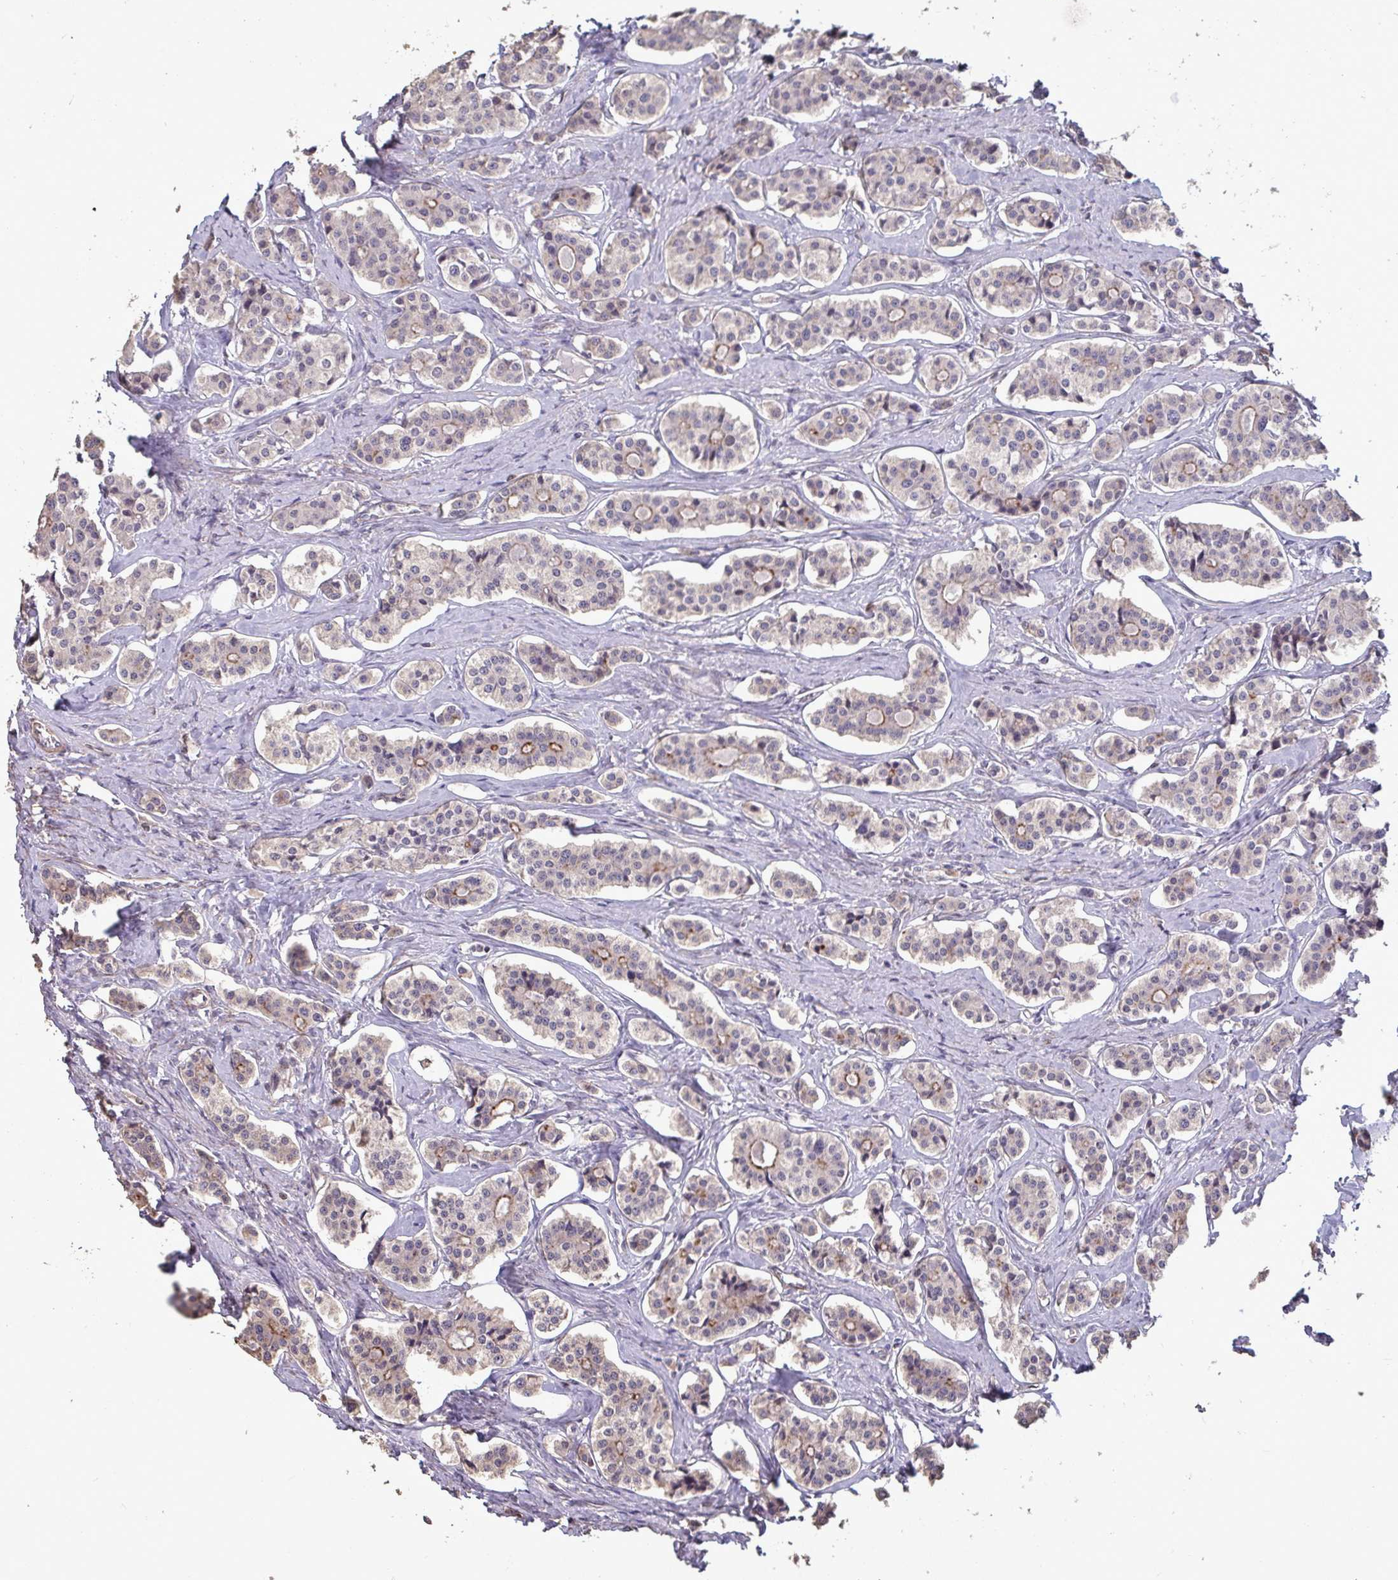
{"staining": {"intensity": "negative", "quantity": "none", "location": "none"}, "tissue": "carcinoid", "cell_type": "Tumor cells", "image_type": "cancer", "snomed": [{"axis": "morphology", "description": "Carcinoid, malignant, NOS"}, {"axis": "topography", "description": "Small intestine"}], "caption": "This is an immunohistochemistry (IHC) micrograph of carcinoid (malignant). There is no positivity in tumor cells.", "gene": "IPO5", "patient": {"sex": "male", "age": 63}}